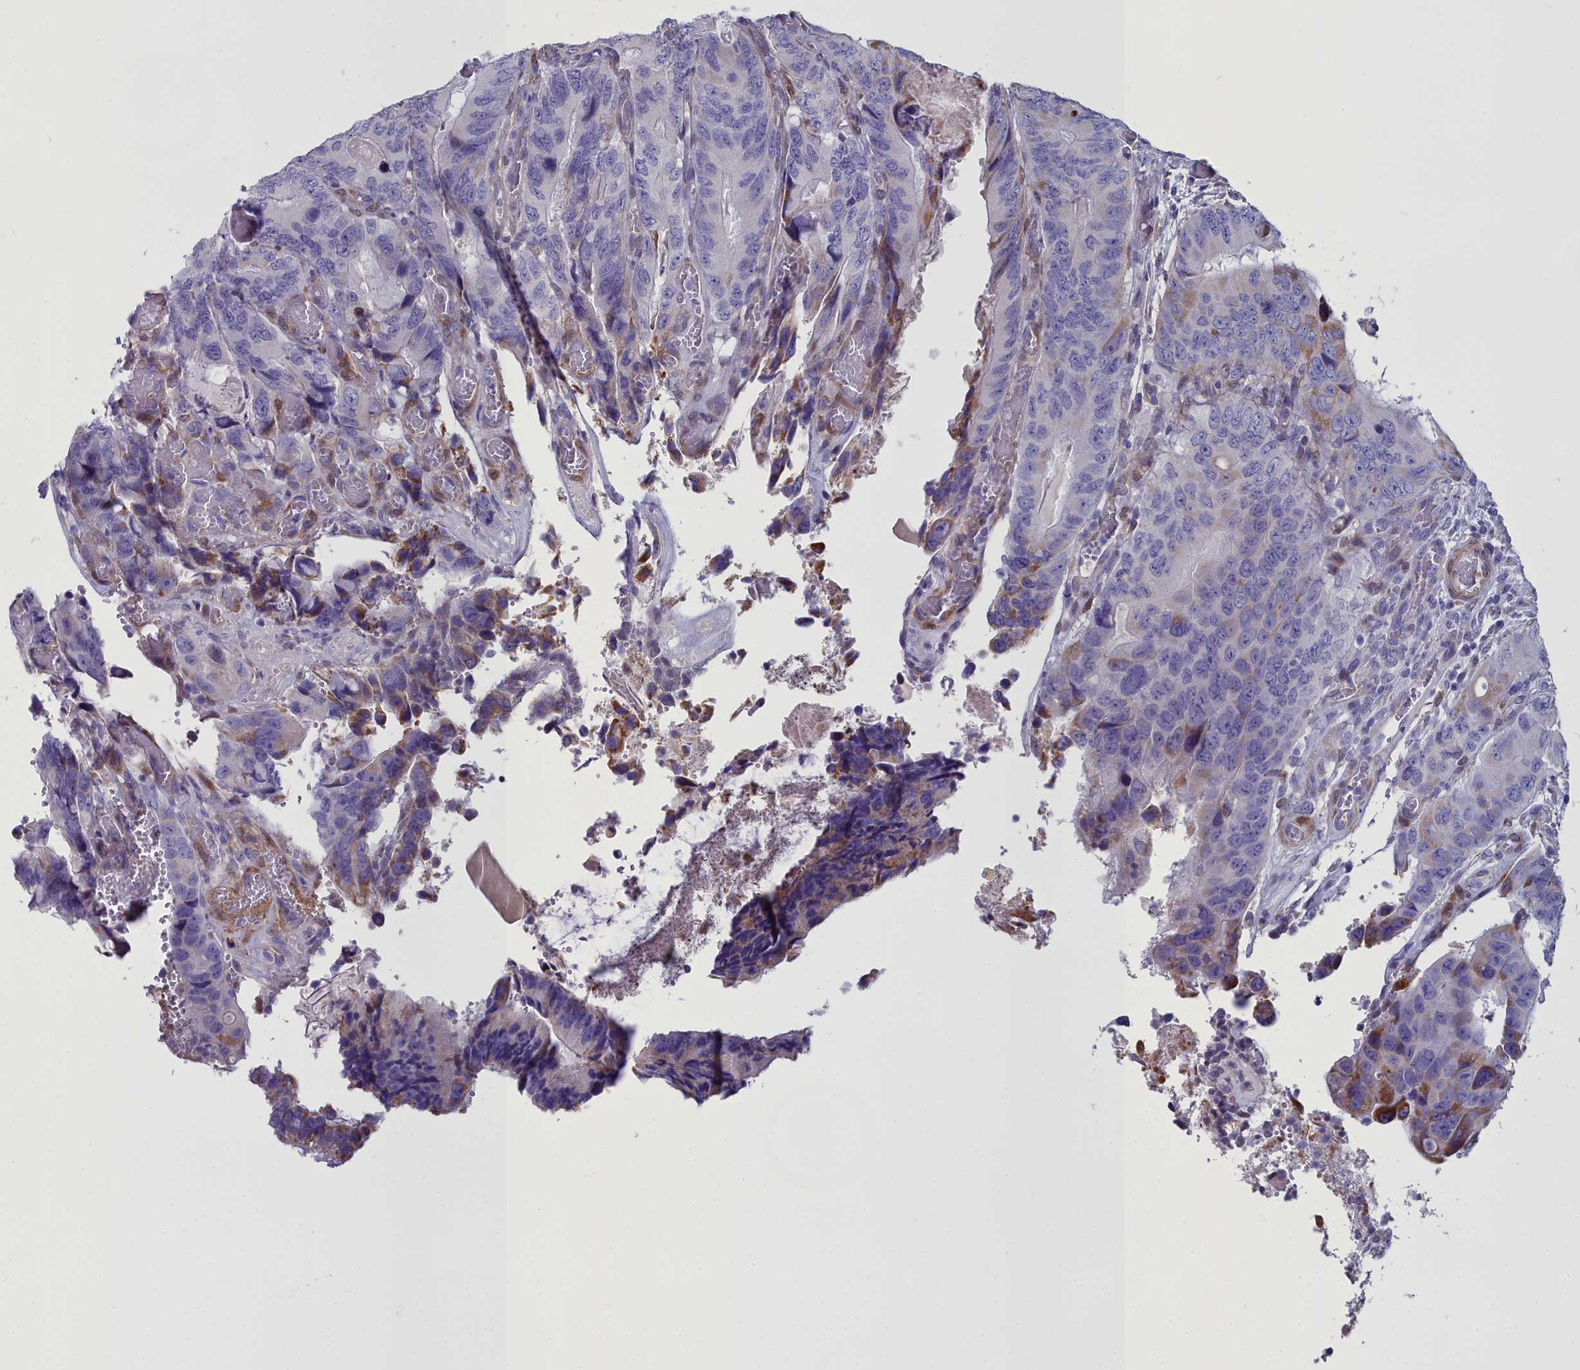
{"staining": {"intensity": "negative", "quantity": "none", "location": "none"}, "tissue": "colorectal cancer", "cell_type": "Tumor cells", "image_type": "cancer", "snomed": [{"axis": "morphology", "description": "Adenocarcinoma, NOS"}, {"axis": "topography", "description": "Colon"}], "caption": "IHC of human adenocarcinoma (colorectal) displays no staining in tumor cells.", "gene": "PPP1R14A", "patient": {"sex": "male", "age": 84}}